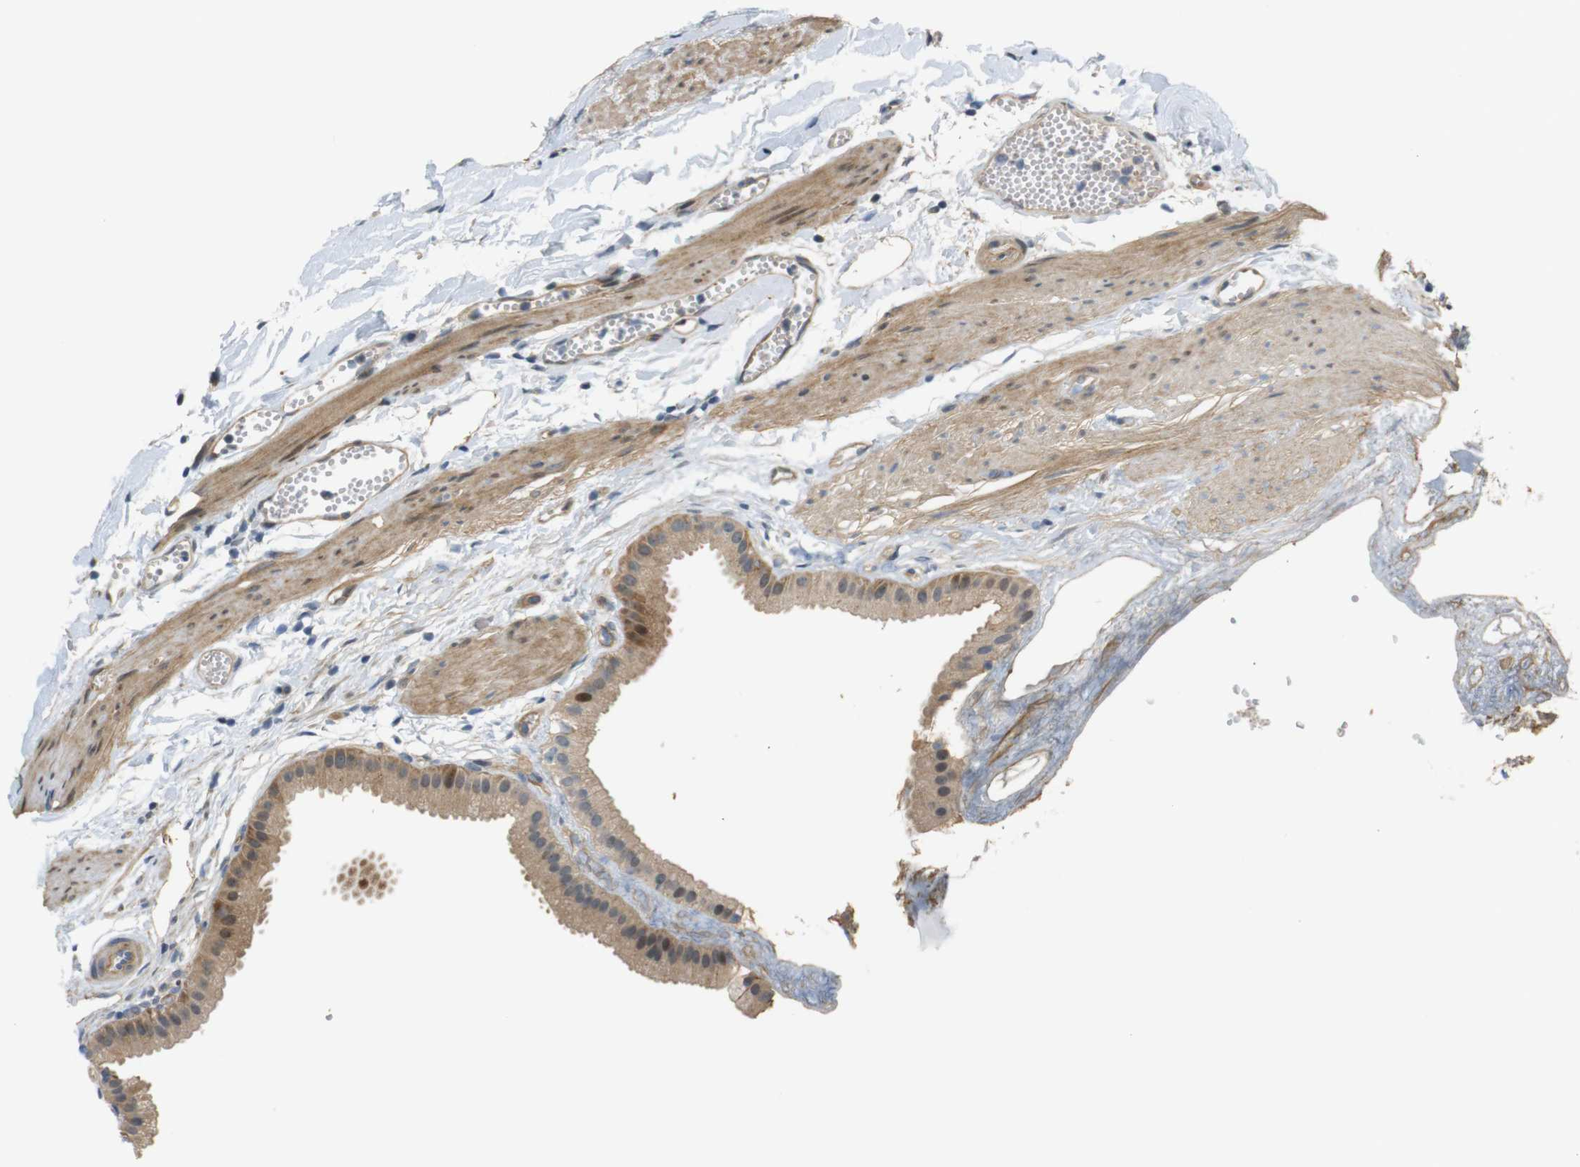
{"staining": {"intensity": "moderate", "quantity": ">75%", "location": "cytoplasmic/membranous,nuclear"}, "tissue": "gallbladder", "cell_type": "Glandular cells", "image_type": "normal", "snomed": [{"axis": "morphology", "description": "Normal tissue, NOS"}, {"axis": "topography", "description": "Gallbladder"}], "caption": "Brown immunohistochemical staining in benign human gallbladder exhibits moderate cytoplasmic/membranous,nuclear positivity in about >75% of glandular cells. Ihc stains the protein in brown and the nuclei are stained blue.", "gene": "TSPAN9", "patient": {"sex": "female", "age": 64}}